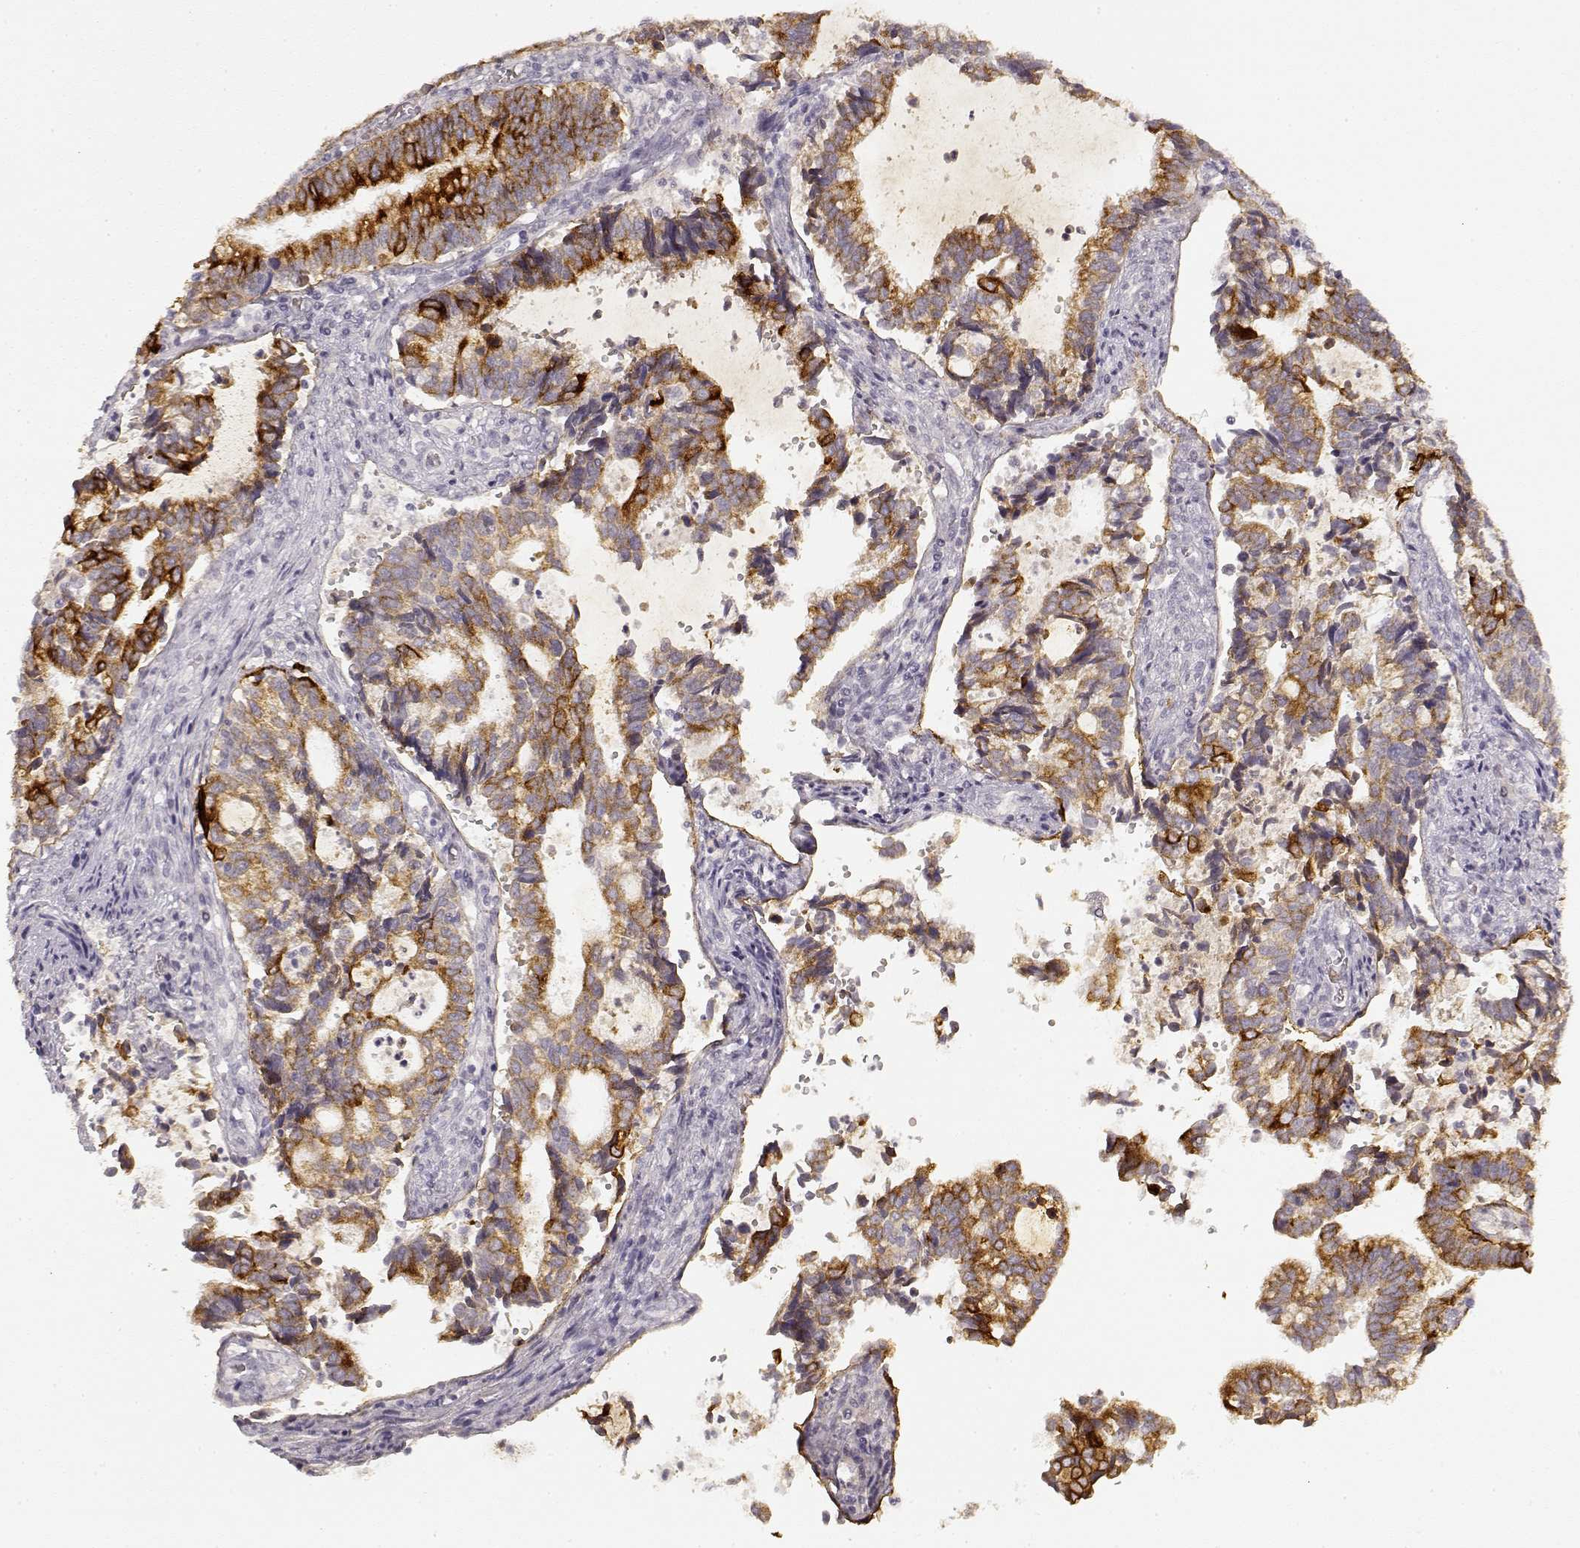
{"staining": {"intensity": "strong", "quantity": ">75%", "location": "cytoplasmic/membranous"}, "tissue": "cervical cancer", "cell_type": "Tumor cells", "image_type": "cancer", "snomed": [{"axis": "morphology", "description": "Adenocarcinoma, NOS"}, {"axis": "topography", "description": "Cervix"}], "caption": "Approximately >75% of tumor cells in cervical cancer (adenocarcinoma) reveal strong cytoplasmic/membranous protein staining as visualized by brown immunohistochemical staining.", "gene": "LAMC2", "patient": {"sex": "female", "age": 42}}